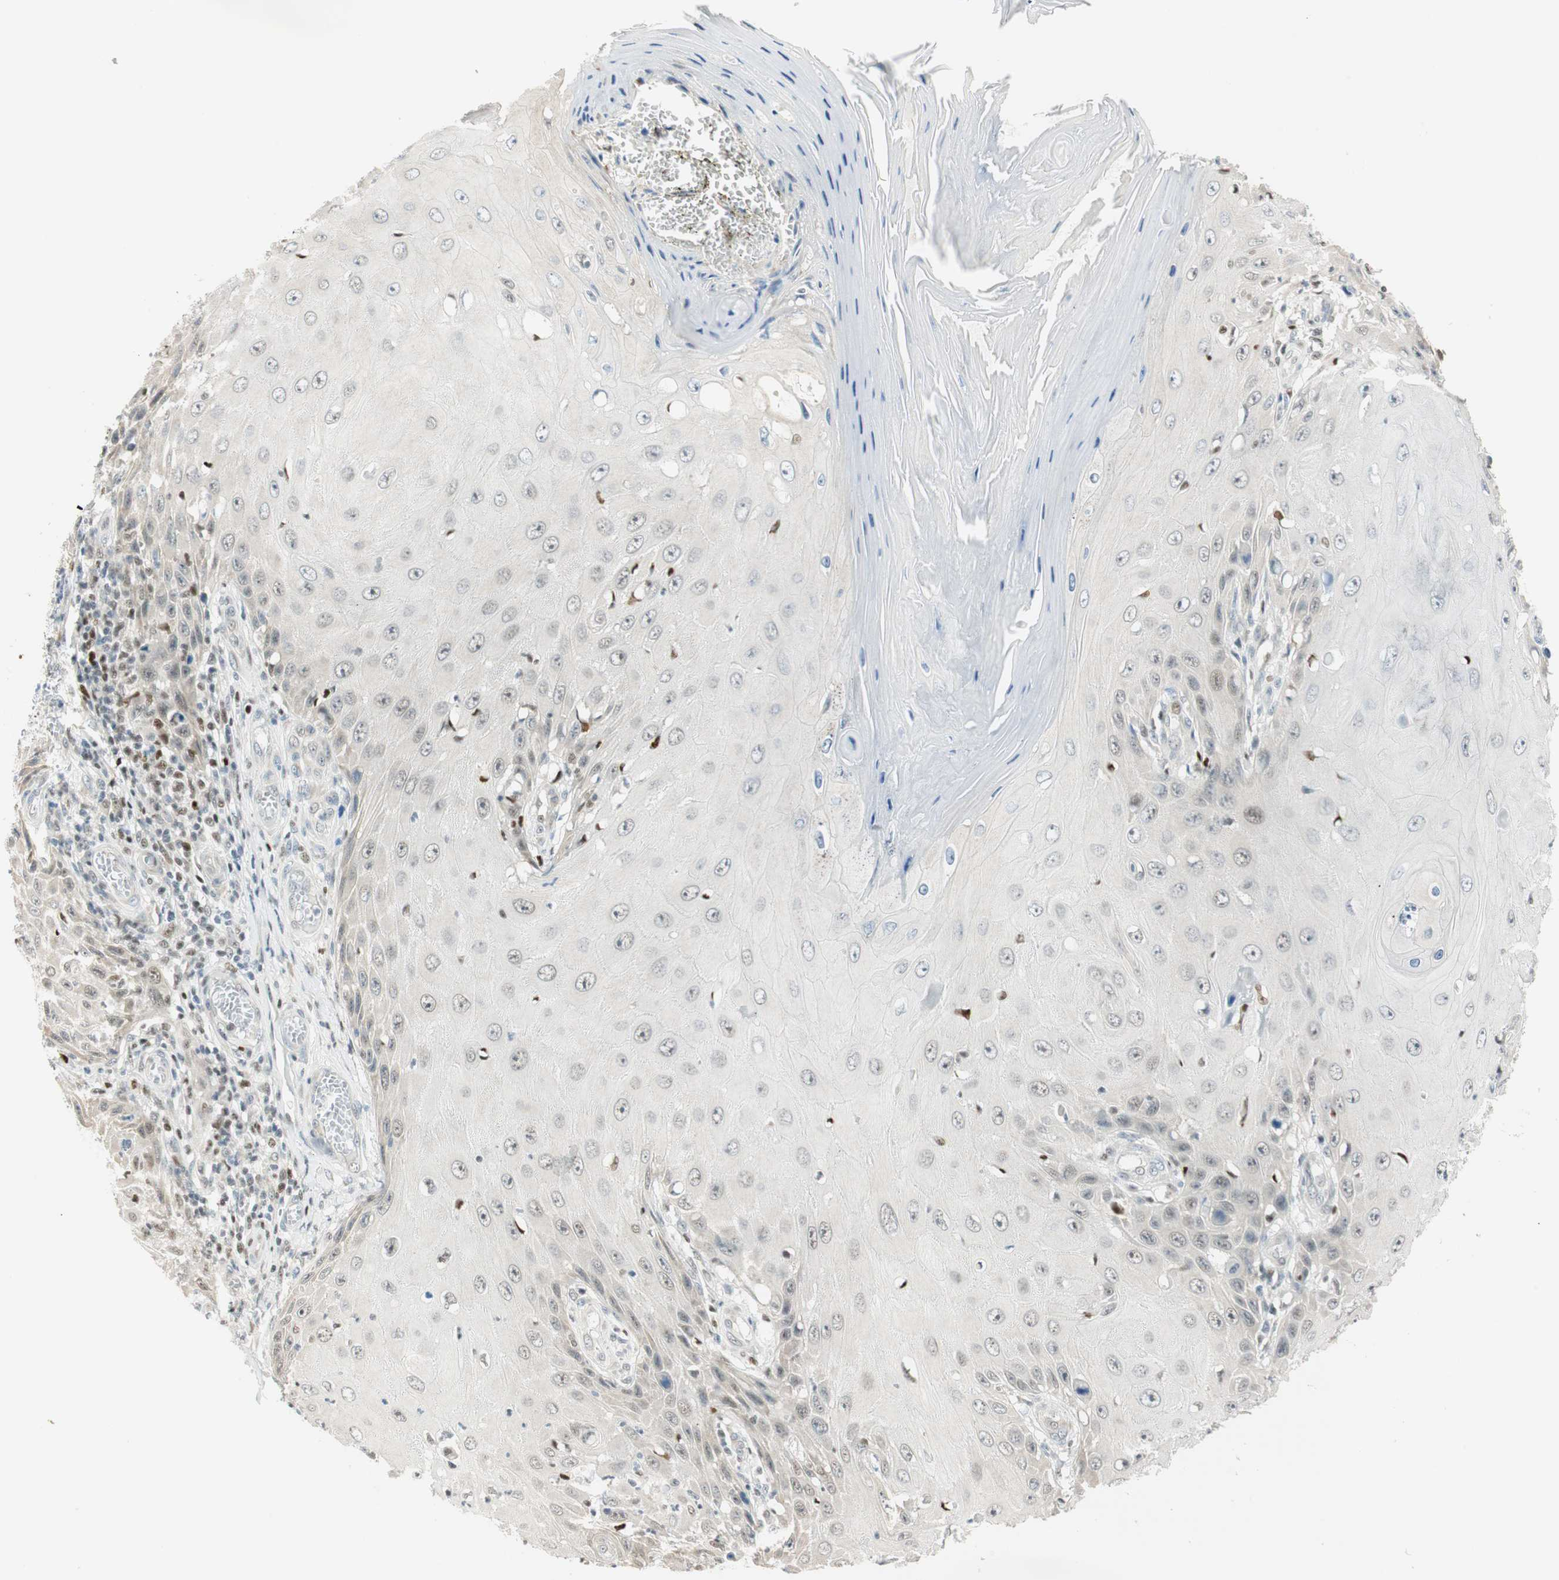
{"staining": {"intensity": "weak", "quantity": "<25%", "location": "nuclear"}, "tissue": "skin cancer", "cell_type": "Tumor cells", "image_type": "cancer", "snomed": [{"axis": "morphology", "description": "Squamous cell carcinoma, NOS"}, {"axis": "topography", "description": "Skin"}], "caption": "There is no significant expression in tumor cells of squamous cell carcinoma (skin).", "gene": "MSX2", "patient": {"sex": "female", "age": 73}}